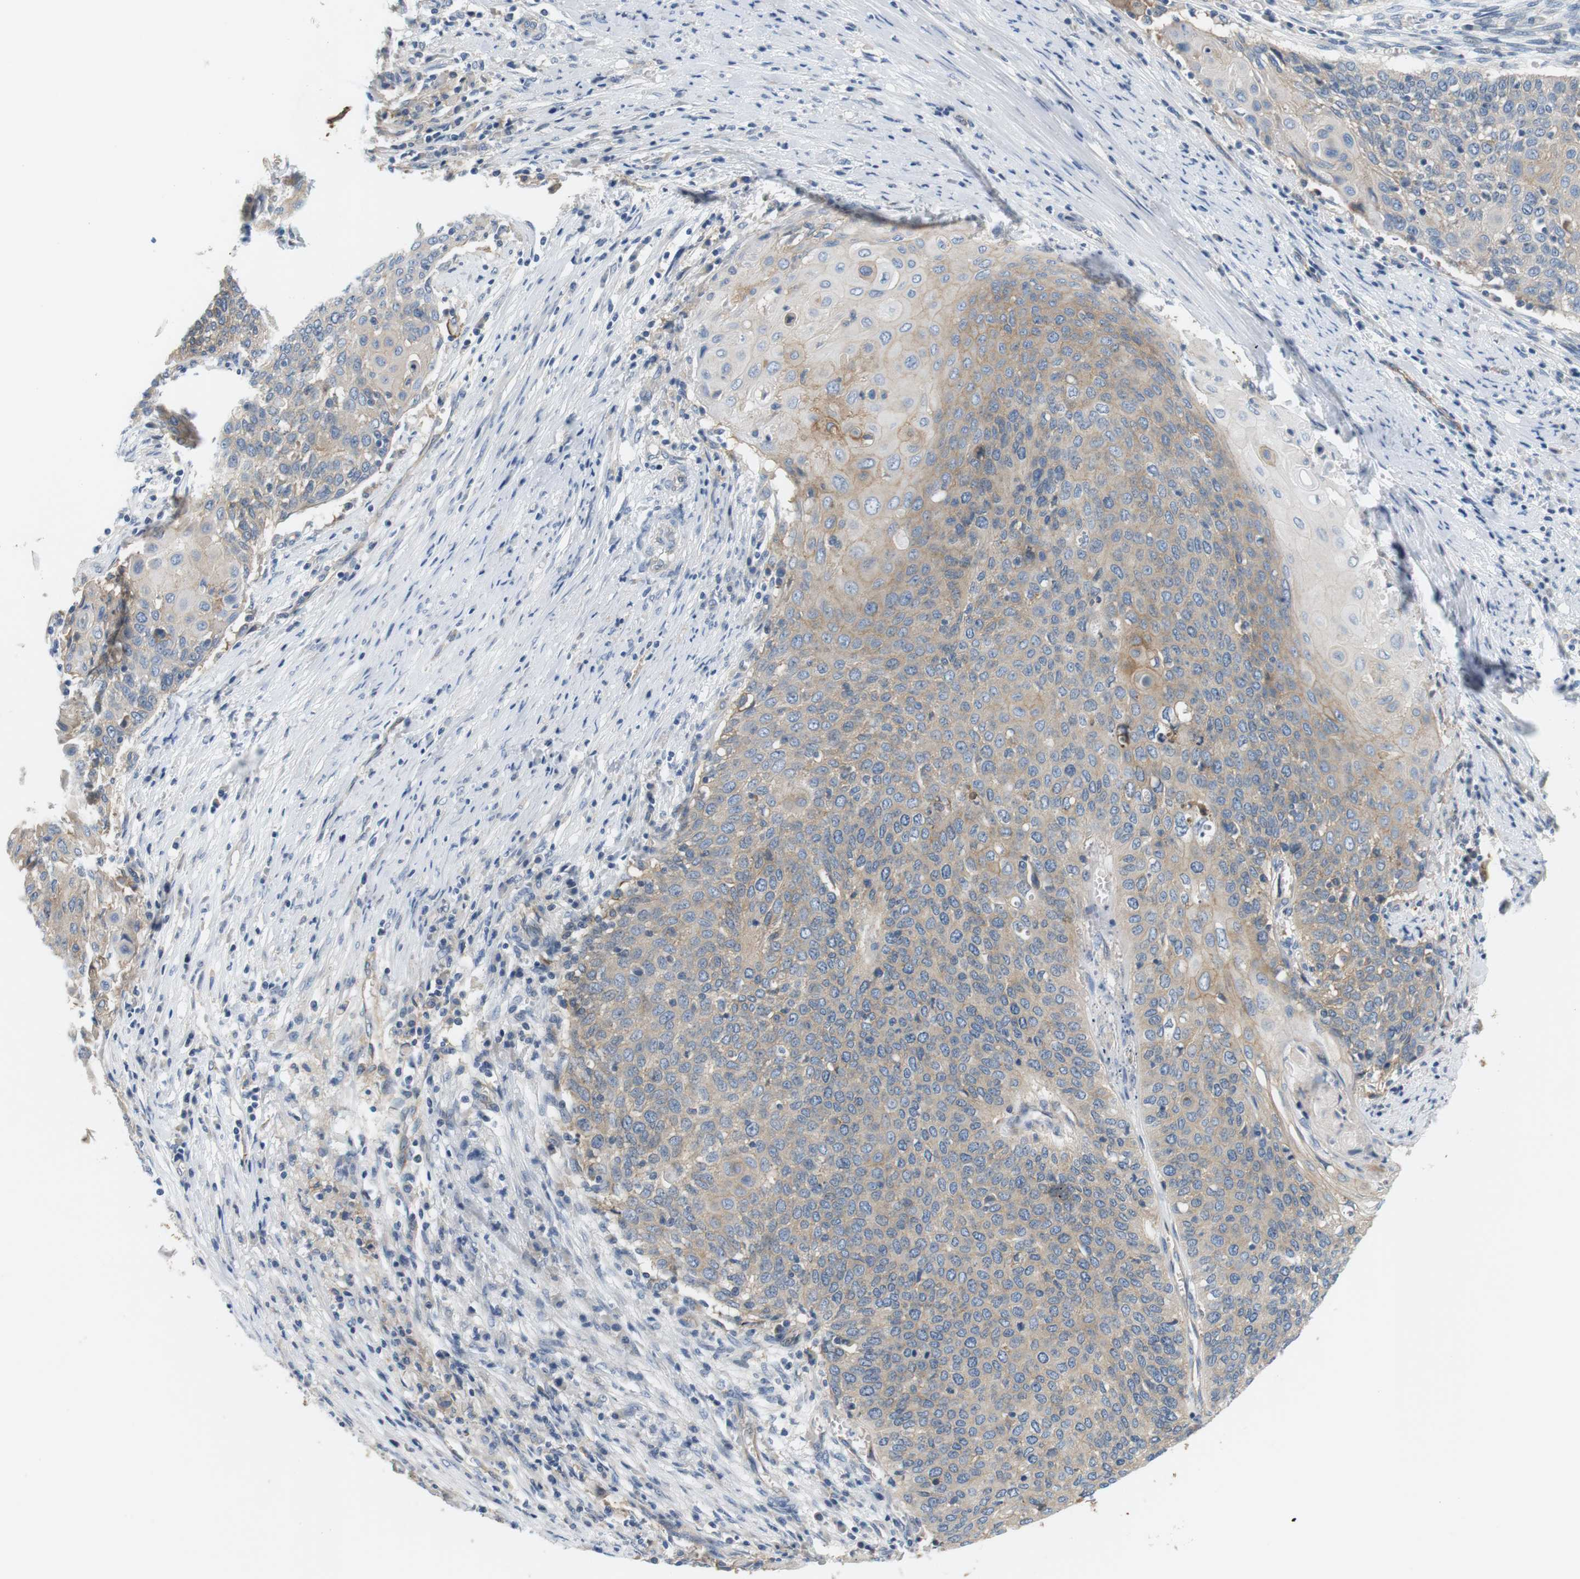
{"staining": {"intensity": "weak", "quantity": "<25%", "location": "cytoplasmic/membranous"}, "tissue": "cervical cancer", "cell_type": "Tumor cells", "image_type": "cancer", "snomed": [{"axis": "morphology", "description": "Squamous cell carcinoma, NOS"}, {"axis": "topography", "description": "Cervix"}], "caption": "Immunohistochemistry (IHC) micrograph of human cervical squamous cell carcinoma stained for a protein (brown), which displays no positivity in tumor cells.", "gene": "SLC30A1", "patient": {"sex": "female", "age": 39}}